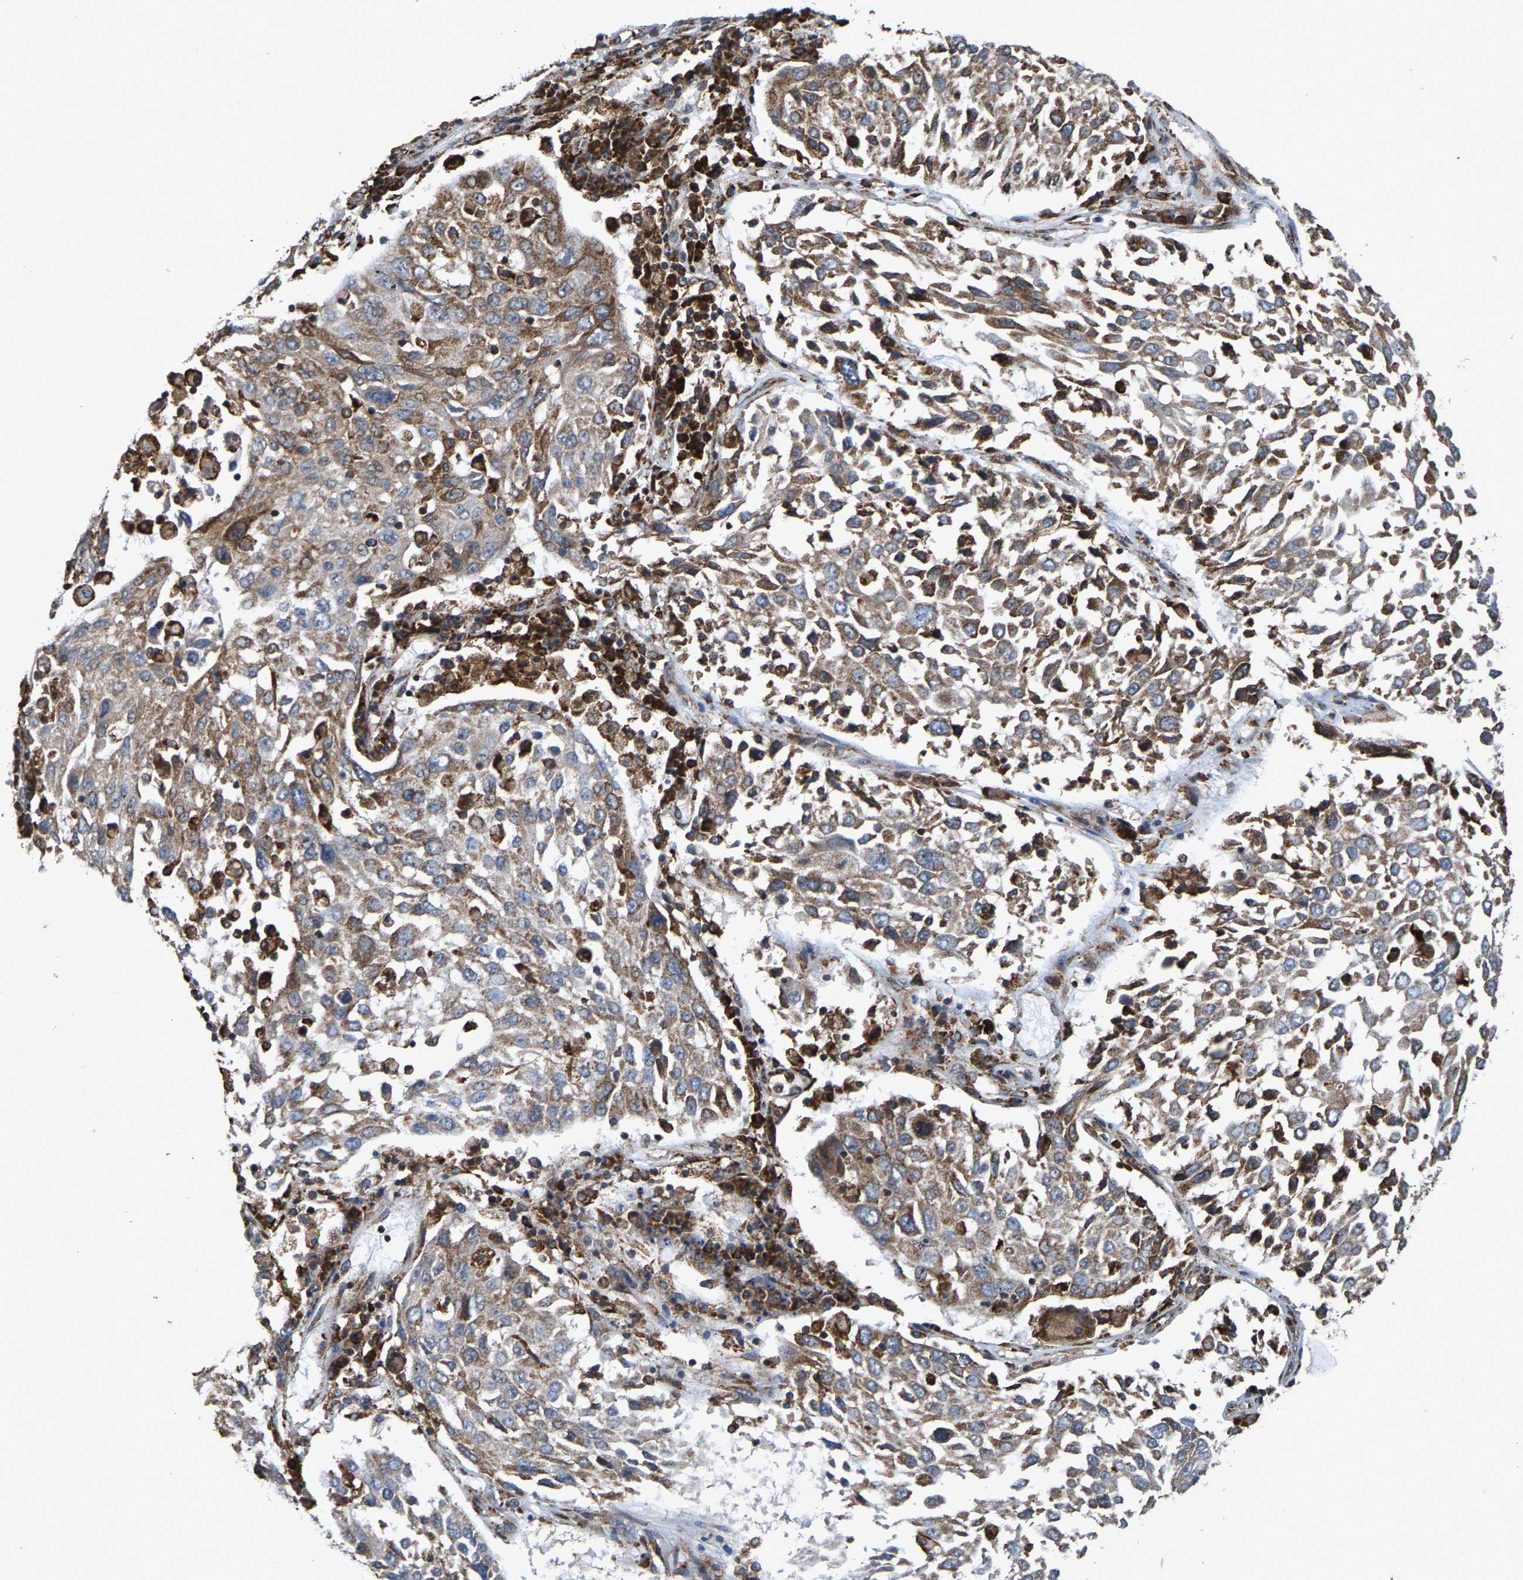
{"staining": {"intensity": "moderate", "quantity": ">75%", "location": "cytoplasmic/membranous"}, "tissue": "lung cancer", "cell_type": "Tumor cells", "image_type": "cancer", "snomed": [{"axis": "morphology", "description": "Squamous cell carcinoma, NOS"}, {"axis": "topography", "description": "Lung"}], "caption": "A brown stain highlights moderate cytoplasmic/membranous positivity of a protein in human lung cancer tumor cells.", "gene": "FGD3", "patient": {"sex": "male", "age": 65}}